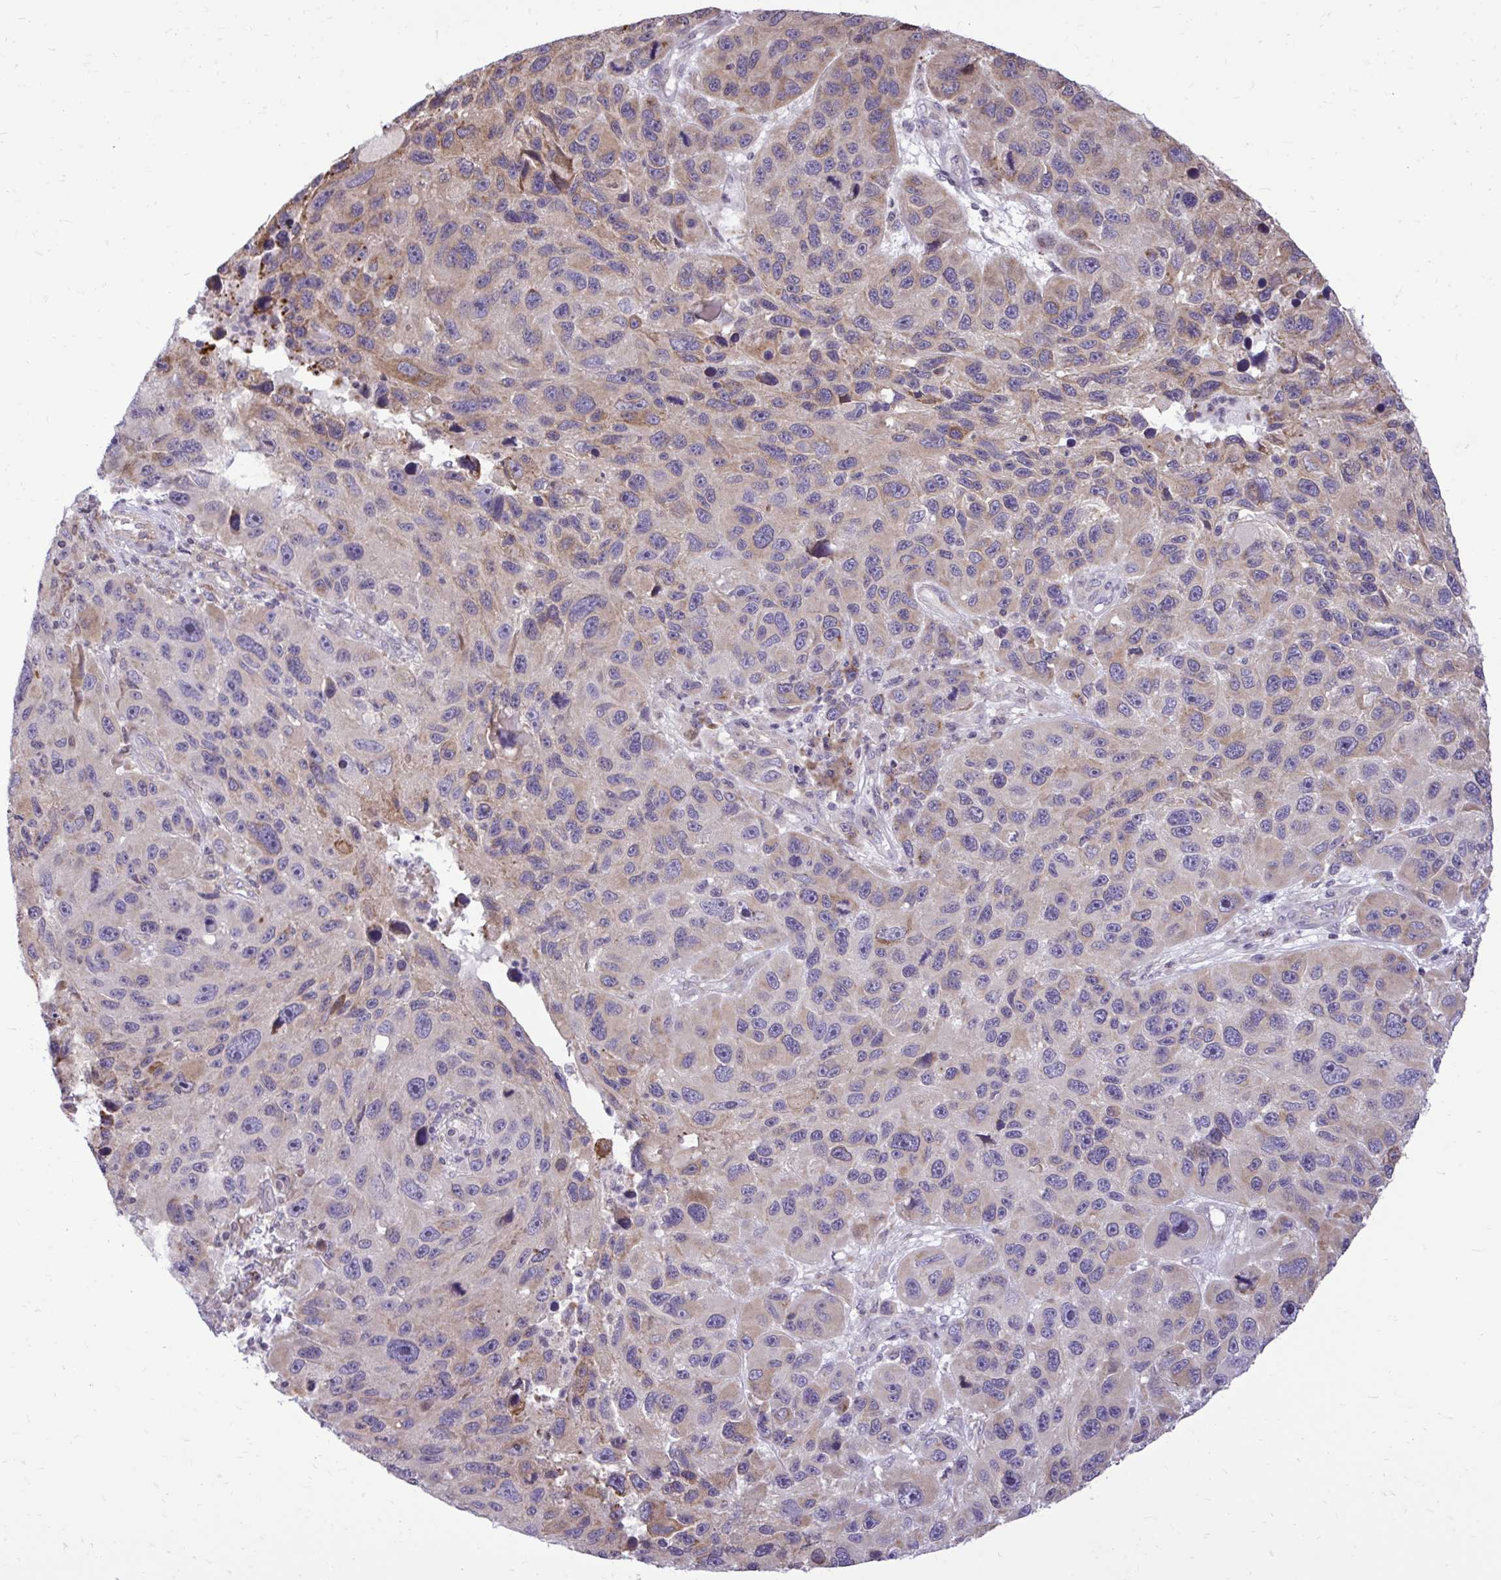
{"staining": {"intensity": "weak", "quantity": "<25%", "location": "cytoplasmic/membranous"}, "tissue": "melanoma", "cell_type": "Tumor cells", "image_type": "cancer", "snomed": [{"axis": "morphology", "description": "Malignant melanoma, NOS"}, {"axis": "topography", "description": "Skin"}], "caption": "Micrograph shows no significant protein staining in tumor cells of malignant melanoma.", "gene": "METTL9", "patient": {"sex": "male", "age": 53}}